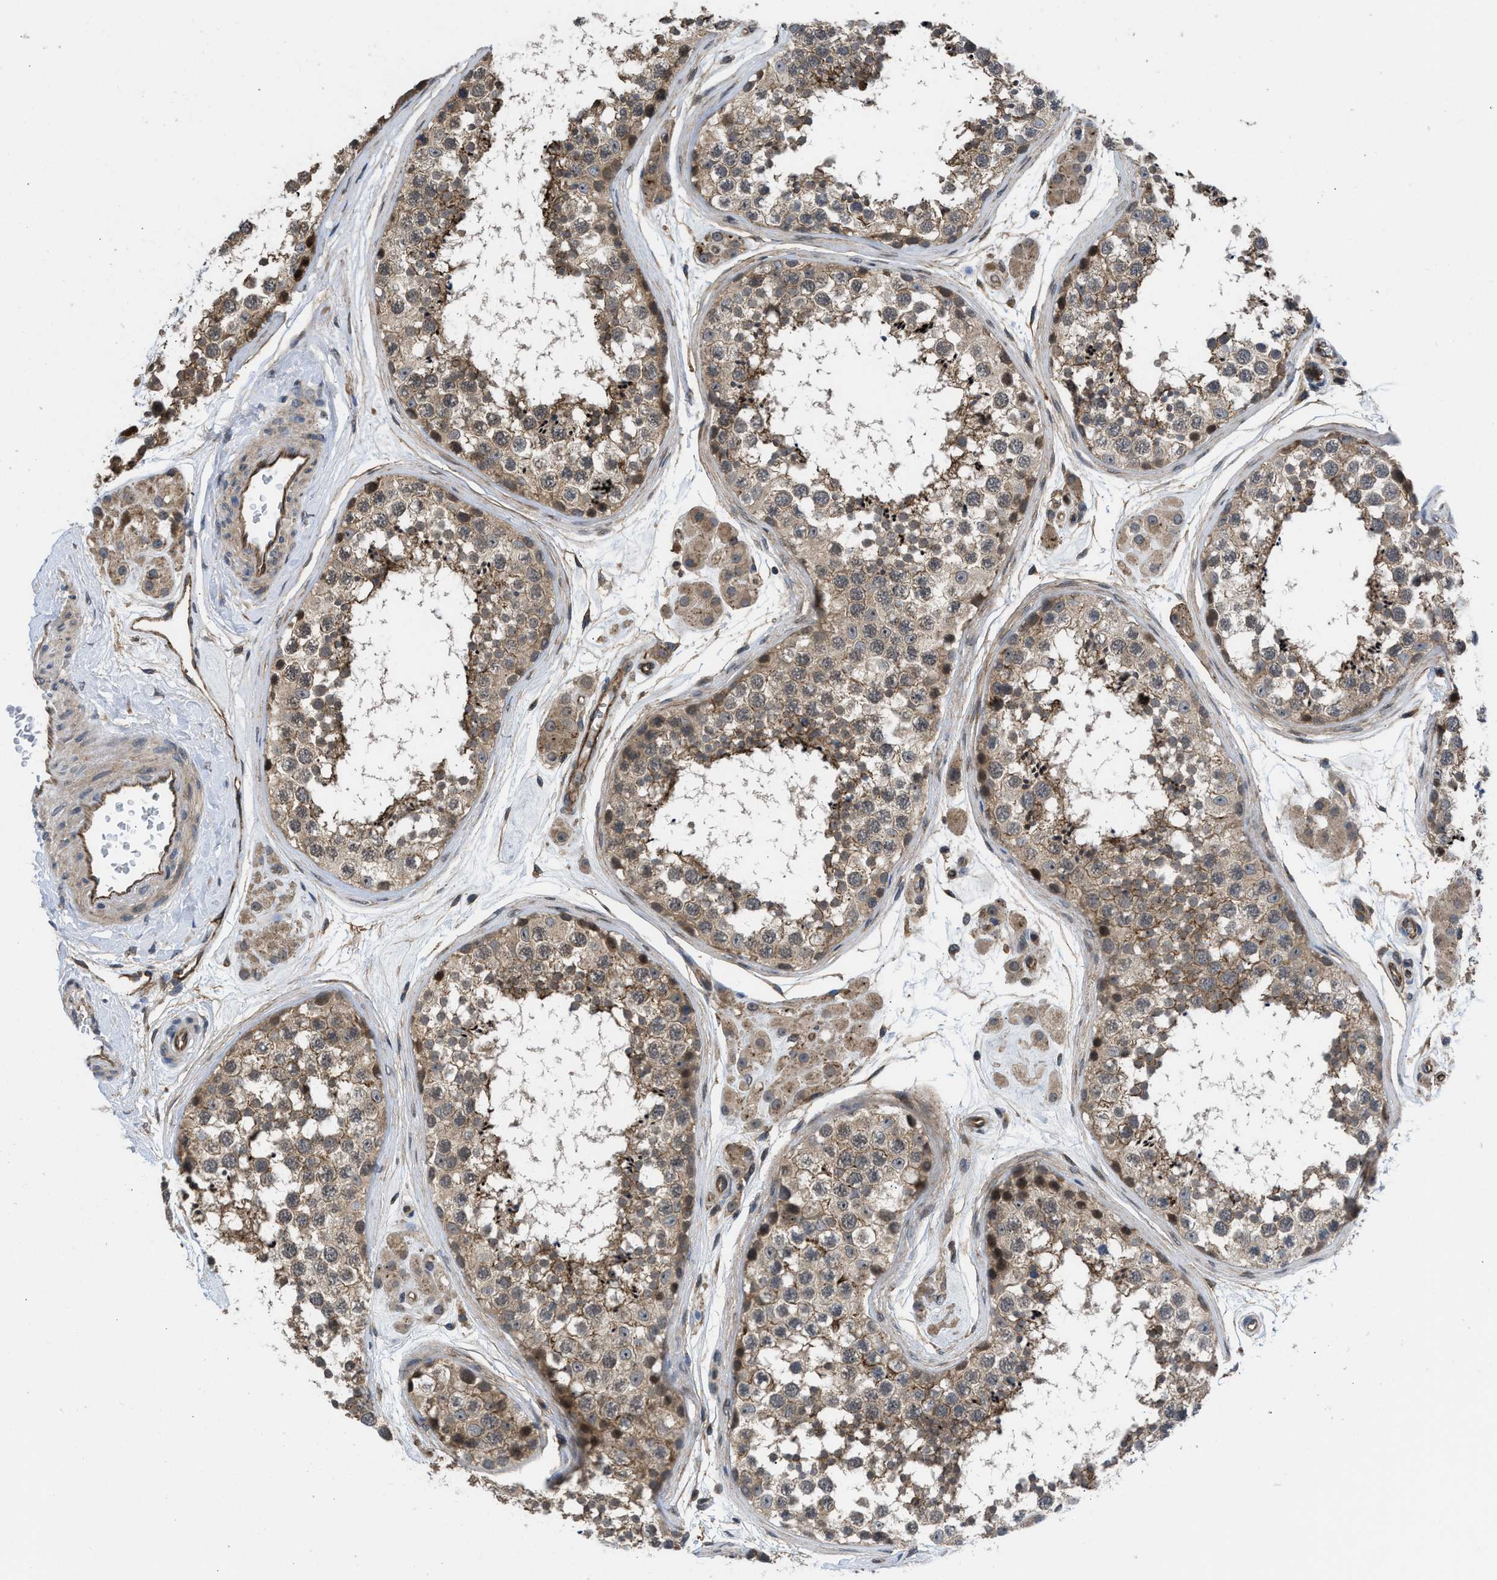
{"staining": {"intensity": "moderate", "quantity": ">75%", "location": "cytoplasmic/membranous,nuclear"}, "tissue": "testis", "cell_type": "Cells in seminiferous ducts", "image_type": "normal", "snomed": [{"axis": "morphology", "description": "Normal tissue, NOS"}, {"axis": "topography", "description": "Testis"}], "caption": "High-magnification brightfield microscopy of benign testis stained with DAB (brown) and counterstained with hematoxylin (blue). cells in seminiferous ducts exhibit moderate cytoplasmic/membranous,nuclear staining is identified in approximately>75% of cells. The protein of interest is stained brown, and the nuclei are stained in blue (DAB (3,3'-diaminobenzidine) IHC with brightfield microscopy, high magnification).", "gene": "GPATCH2L", "patient": {"sex": "male", "age": 56}}